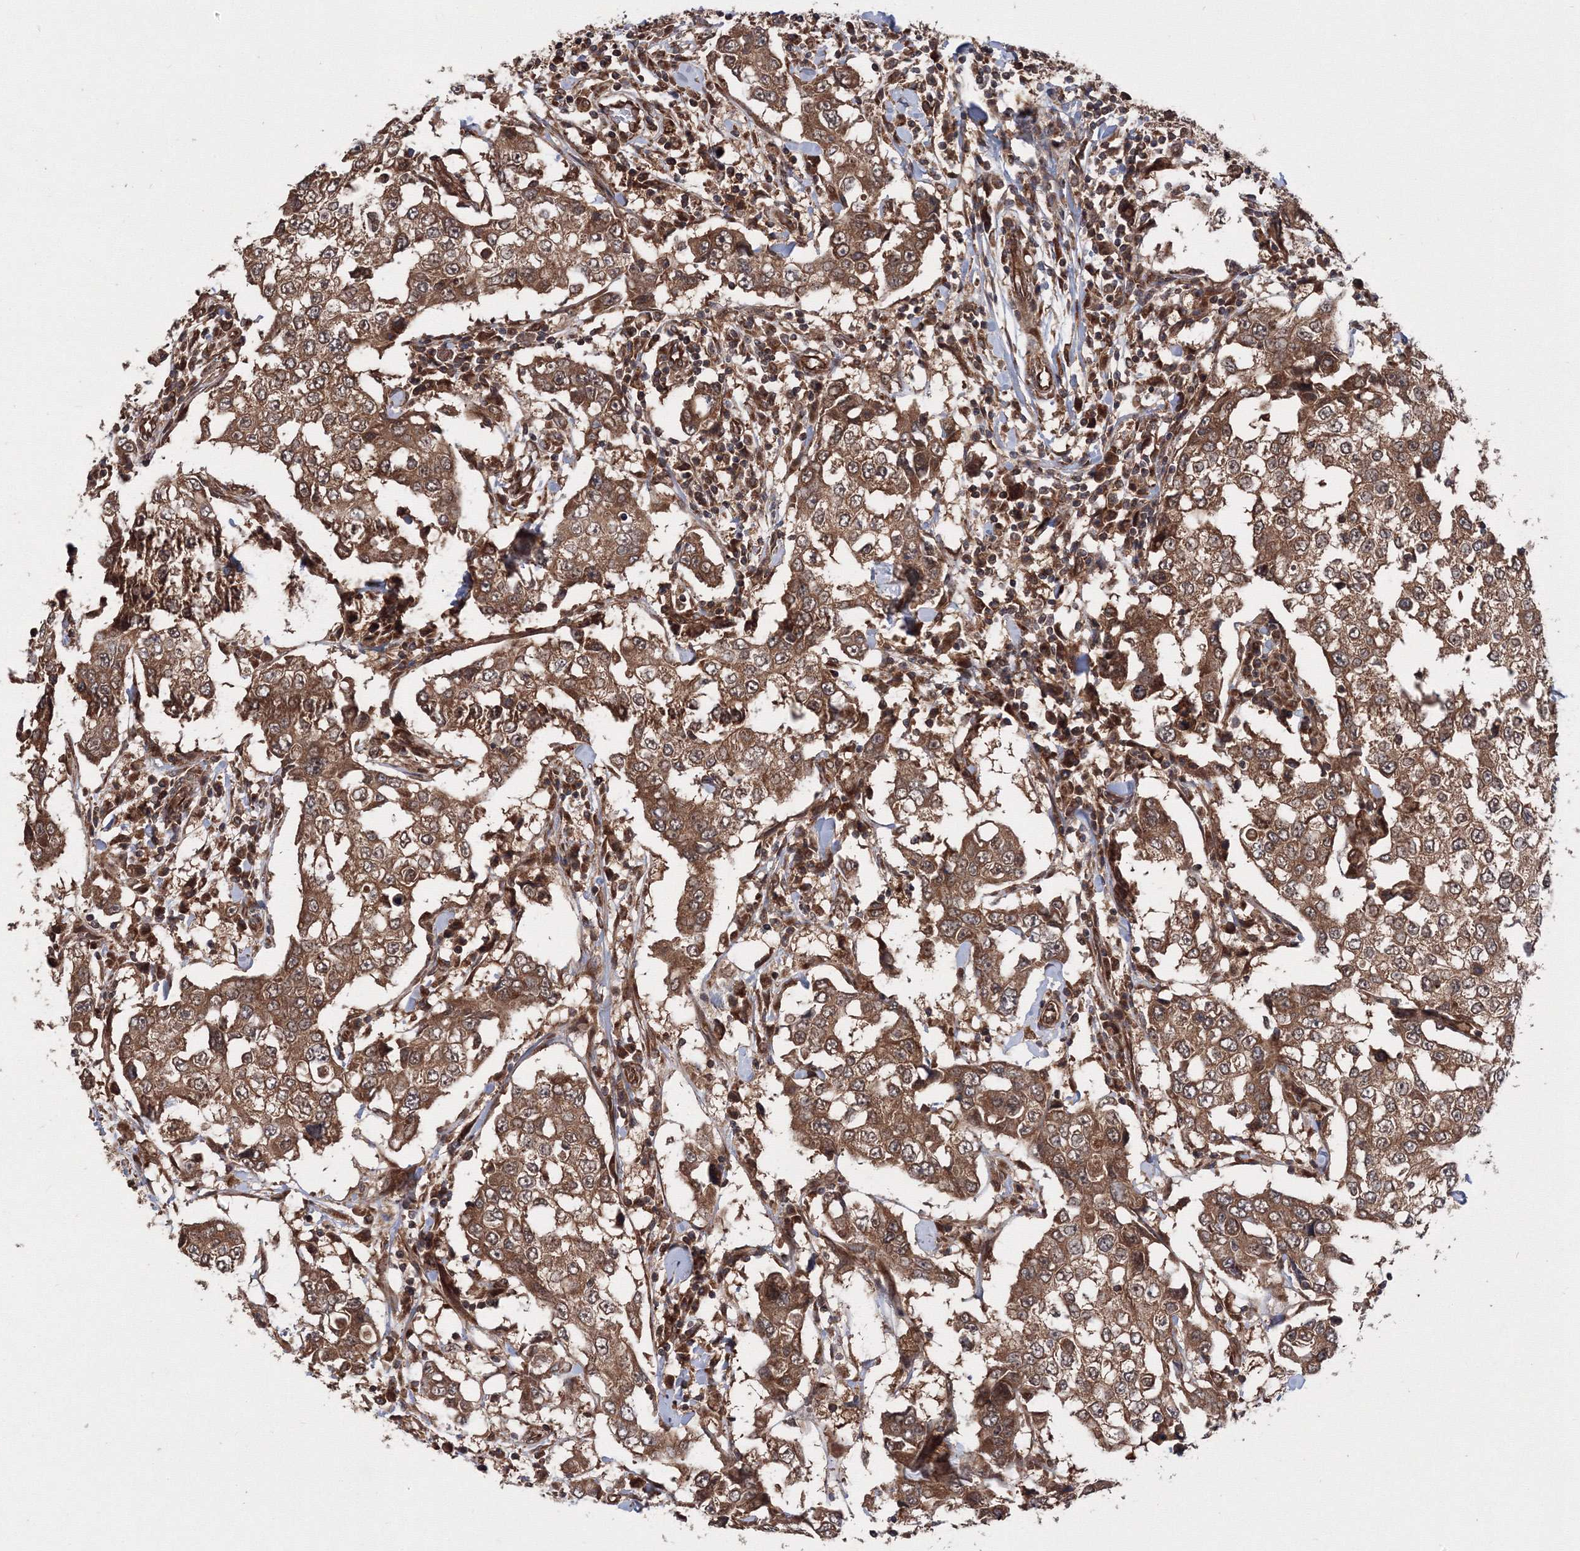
{"staining": {"intensity": "moderate", "quantity": ">75%", "location": "cytoplasmic/membranous"}, "tissue": "breast cancer", "cell_type": "Tumor cells", "image_type": "cancer", "snomed": [{"axis": "morphology", "description": "Duct carcinoma"}, {"axis": "topography", "description": "Breast"}], "caption": "Immunohistochemical staining of breast cancer (intraductal carcinoma) demonstrates medium levels of moderate cytoplasmic/membranous staining in about >75% of tumor cells. (brown staining indicates protein expression, while blue staining denotes nuclei).", "gene": "ATG3", "patient": {"sex": "female", "age": 27}}